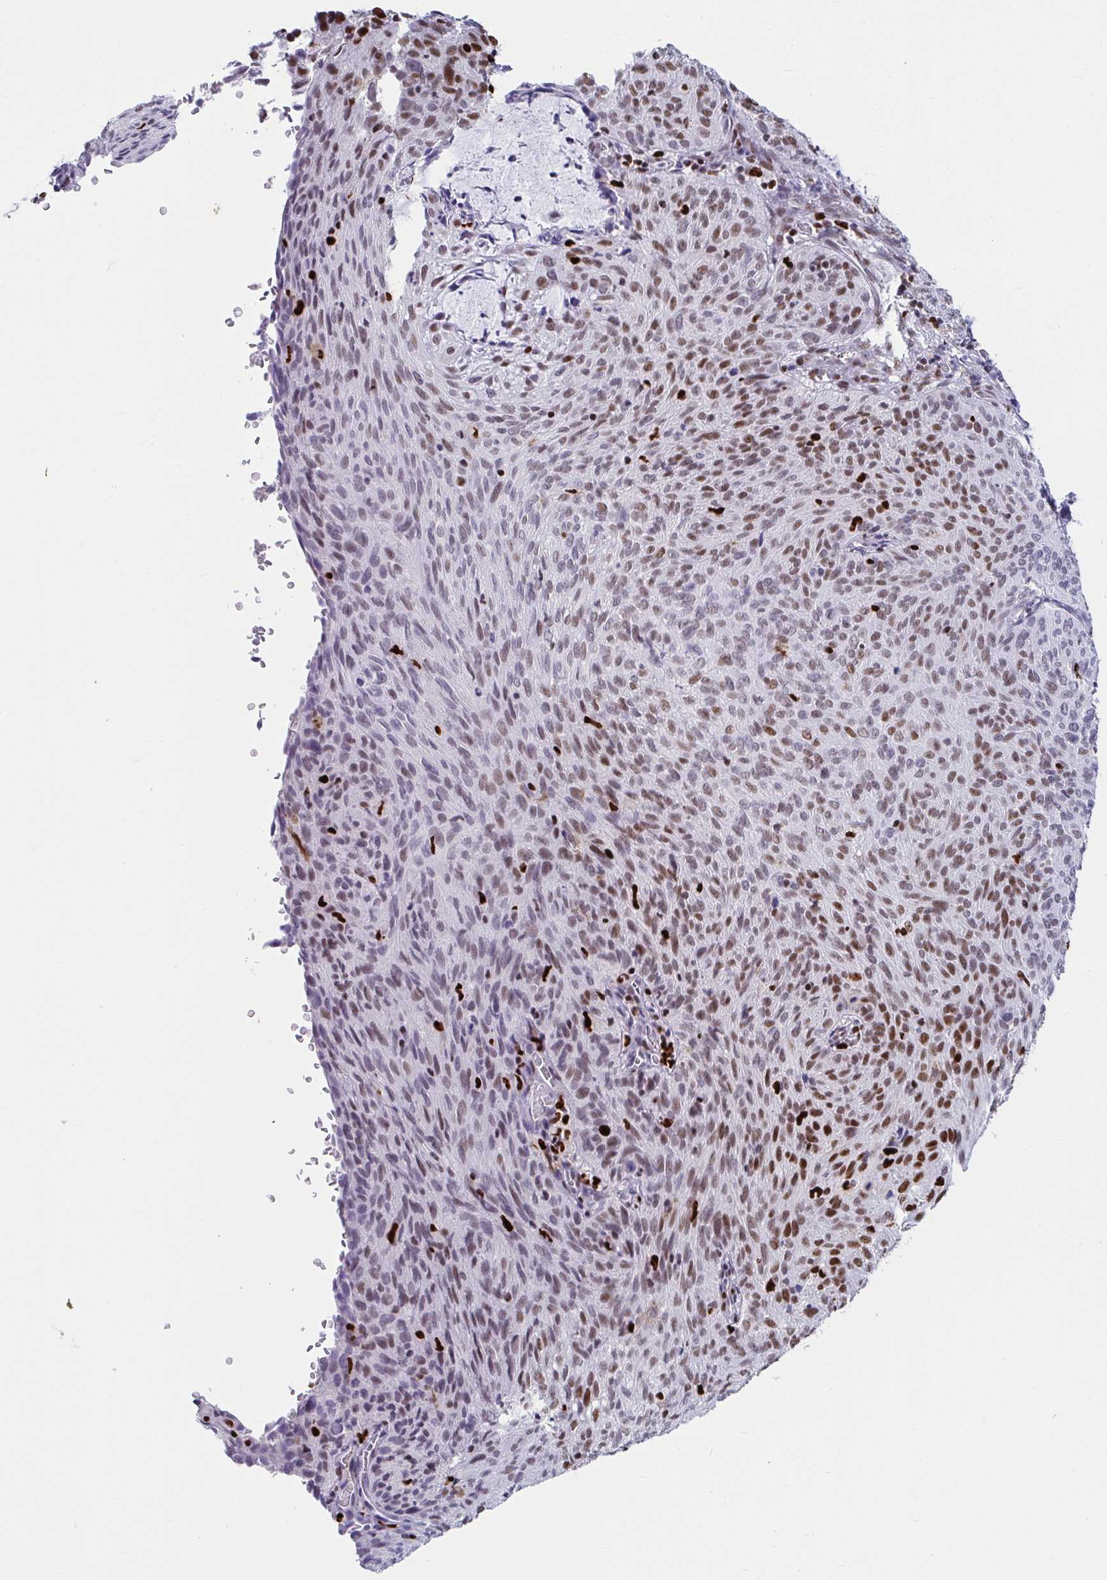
{"staining": {"intensity": "moderate", "quantity": "25%-75%", "location": "nuclear"}, "tissue": "cervical cancer", "cell_type": "Tumor cells", "image_type": "cancer", "snomed": [{"axis": "morphology", "description": "Squamous cell carcinoma, NOS"}, {"axis": "topography", "description": "Cervix"}], "caption": "Tumor cells show medium levels of moderate nuclear positivity in approximately 25%-75% of cells in human cervical cancer (squamous cell carcinoma). The staining is performed using DAB (3,3'-diaminobenzidine) brown chromogen to label protein expression. The nuclei are counter-stained blue using hematoxylin.", "gene": "ZNF586", "patient": {"sex": "female", "age": 49}}